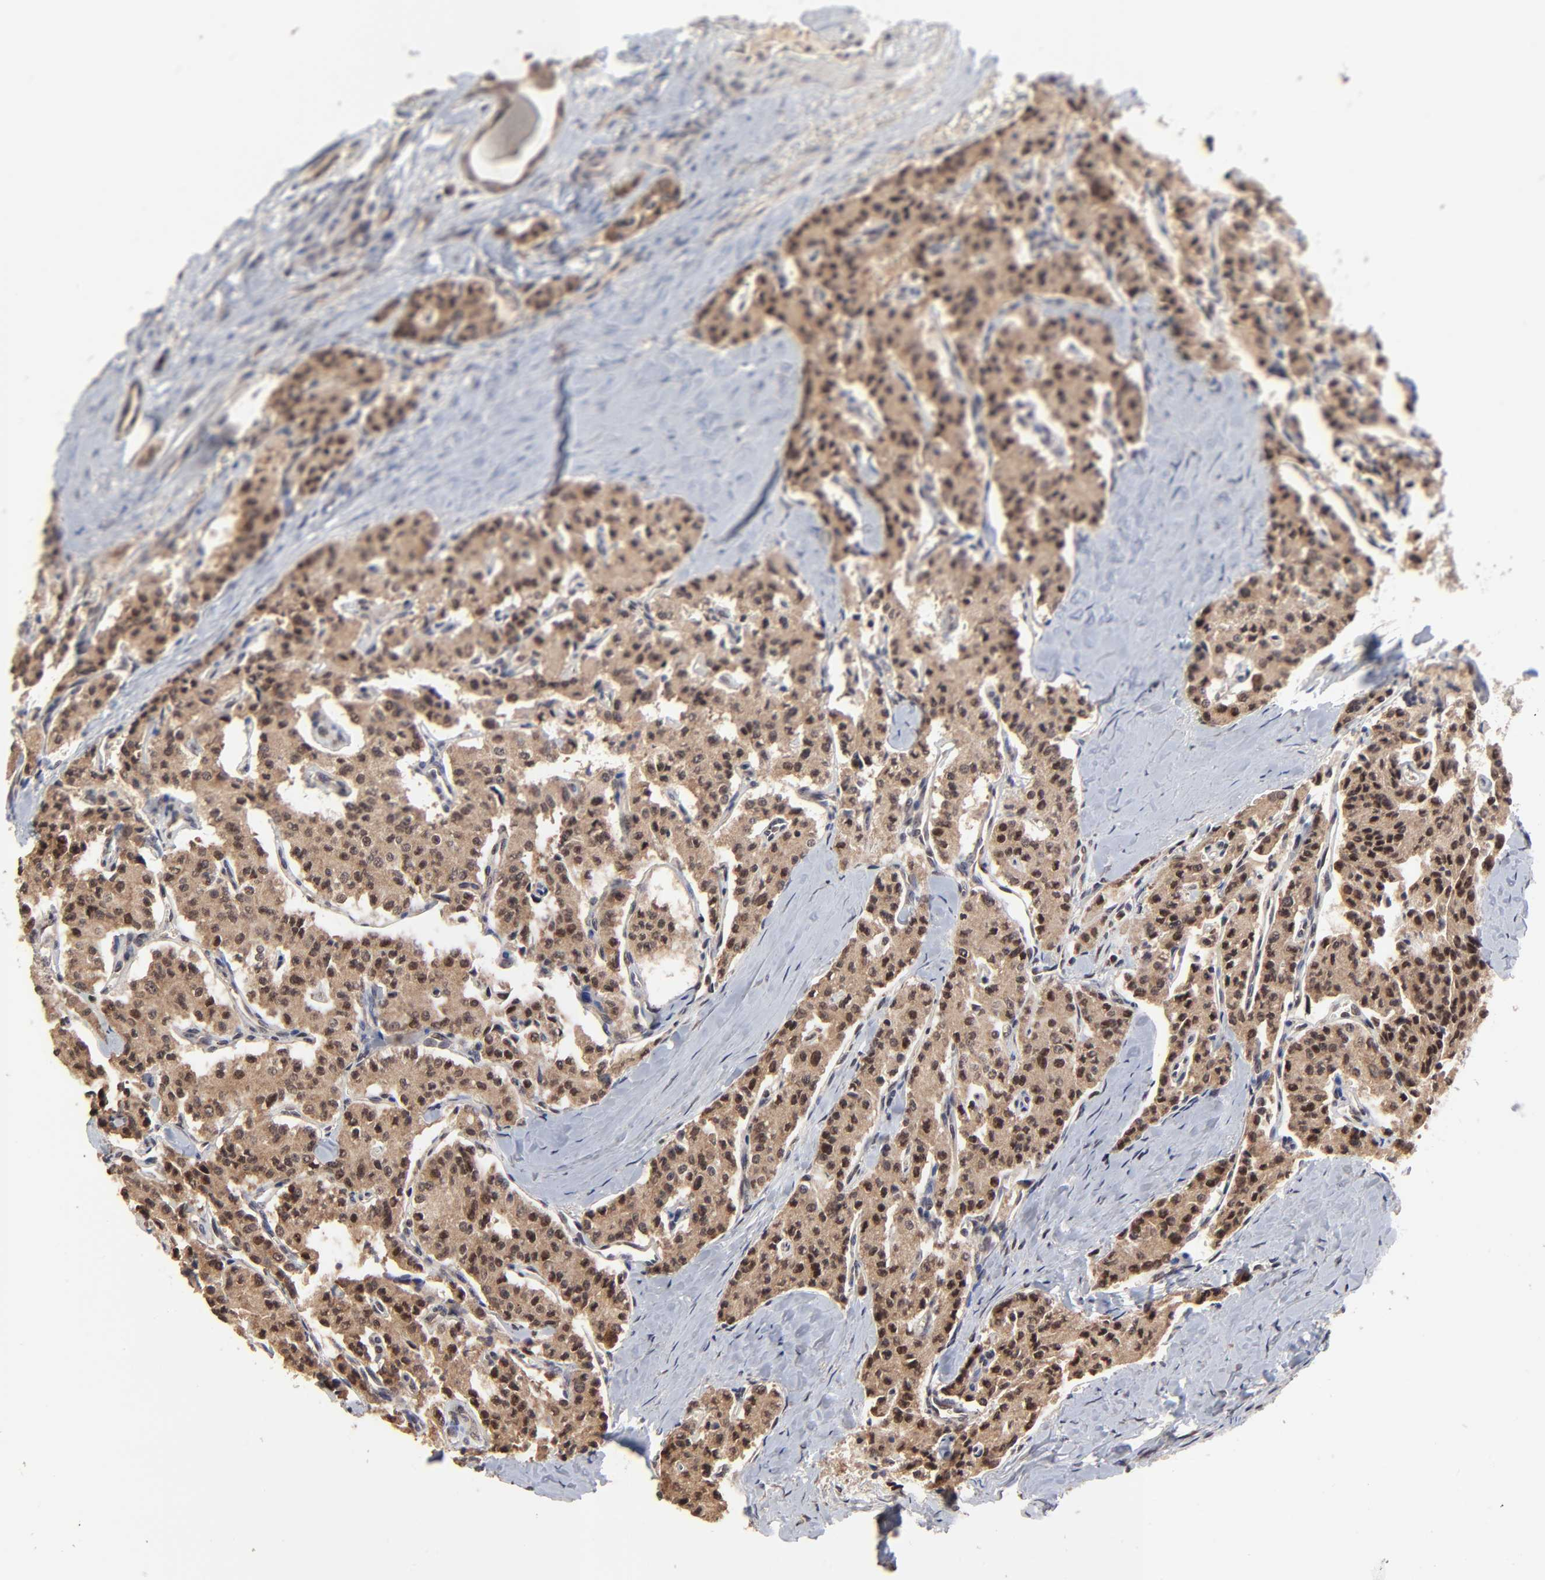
{"staining": {"intensity": "strong", "quantity": ">75%", "location": "cytoplasmic/membranous"}, "tissue": "carcinoid", "cell_type": "Tumor cells", "image_type": "cancer", "snomed": [{"axis": "morphology", "description": "Carcinoid, malignant, NOS"}, {"axis": "topography", "description": "Bronchus"}], "caption": "Protein staining by immunohistochemistry (IHC) exhibits strong cytoplasmic/membranous staining in approximately >75% of tumor cells in carcinoid (malignant). The protein is stained brown, and the nuclei are stained in blue (DAB (3,3'-diaminobenzidine) IHC with brightfield microscopy, high magnification).", "gene": "FRMD8", "patient": {"sex": "male", "age": 55}}